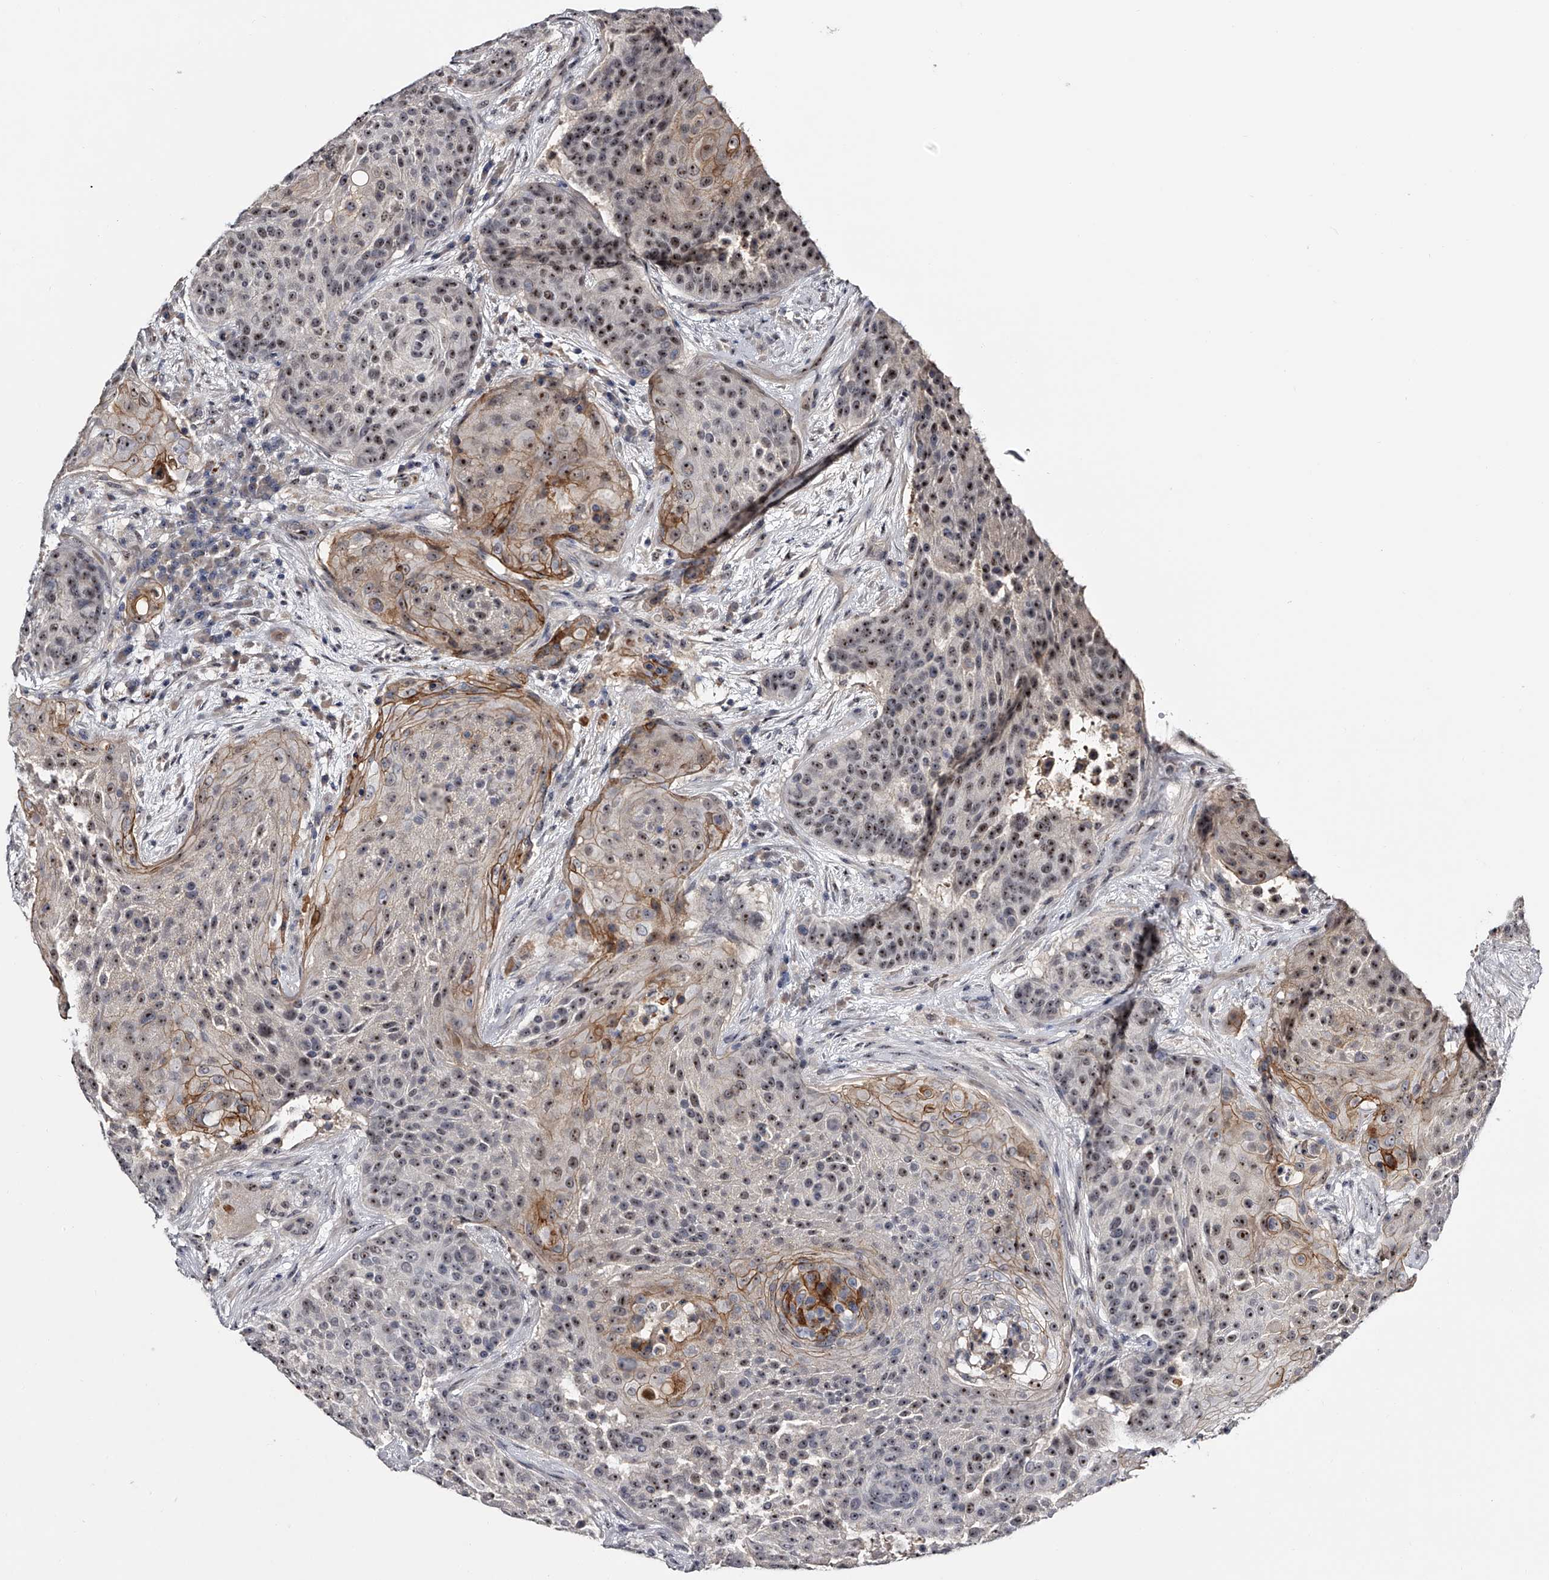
{"staining": {"intensity": "moderate", "quantity": ">75%", "location": "cytoplasmic/membranous,nuclear"}, "tissue": "urothelial cancer", "cell_type": "Tumor cells", "image_type": "cancer", "snomed": [{"axis": "morphology", "description": "Urothelial carcinoma, High grade"}, {"axis": "topography", "description": "Urinary bladder"}], "caption": "Immunohistochemistry (IHC) (DAB) staining of urothelial cancer displays moderate cytoplasmic/membranous and nuclear protein expression in approximately >75% of tumor cells.", "gene": "MDN1", "patient": {"sex": "female", "age": 63}}